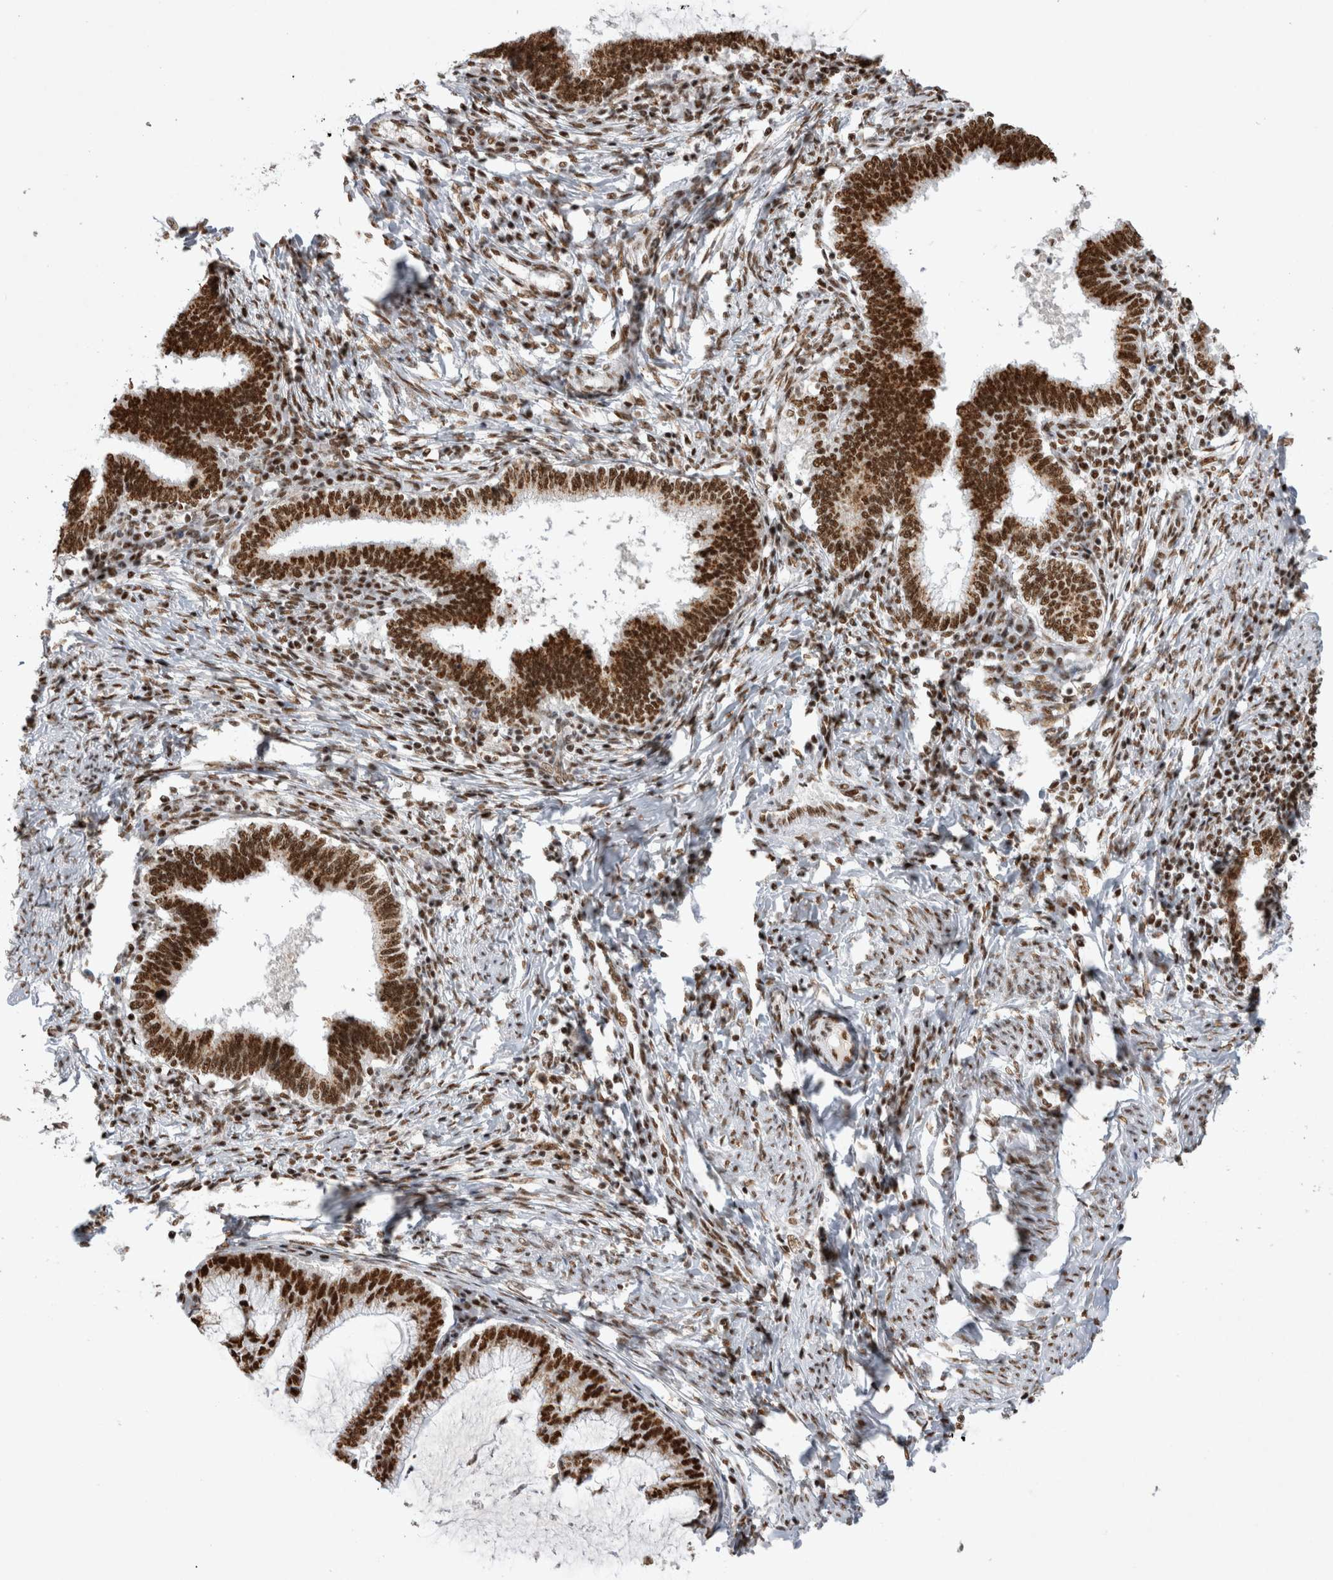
{"staining": {"intensity": "strong", "quantity": ">75%", "location": "nuclear"}, "tissue": "cervical cancer", "cell_type": "Tumor cells", "image_type": "cancer", "snomed": [{"axis": "morphology", "description": "Adenocarcinoma, NOS"}, {"axis": "topography", "description": "Cervix"}], "caption": "Strong nuclear staining for a protein is identified in approximately >75% of tumor cells of adenocarcinoma (cervical) using immunohistochemistry.", "gene": "EYA2", "patient": {"sex": "female", "age": 36}}